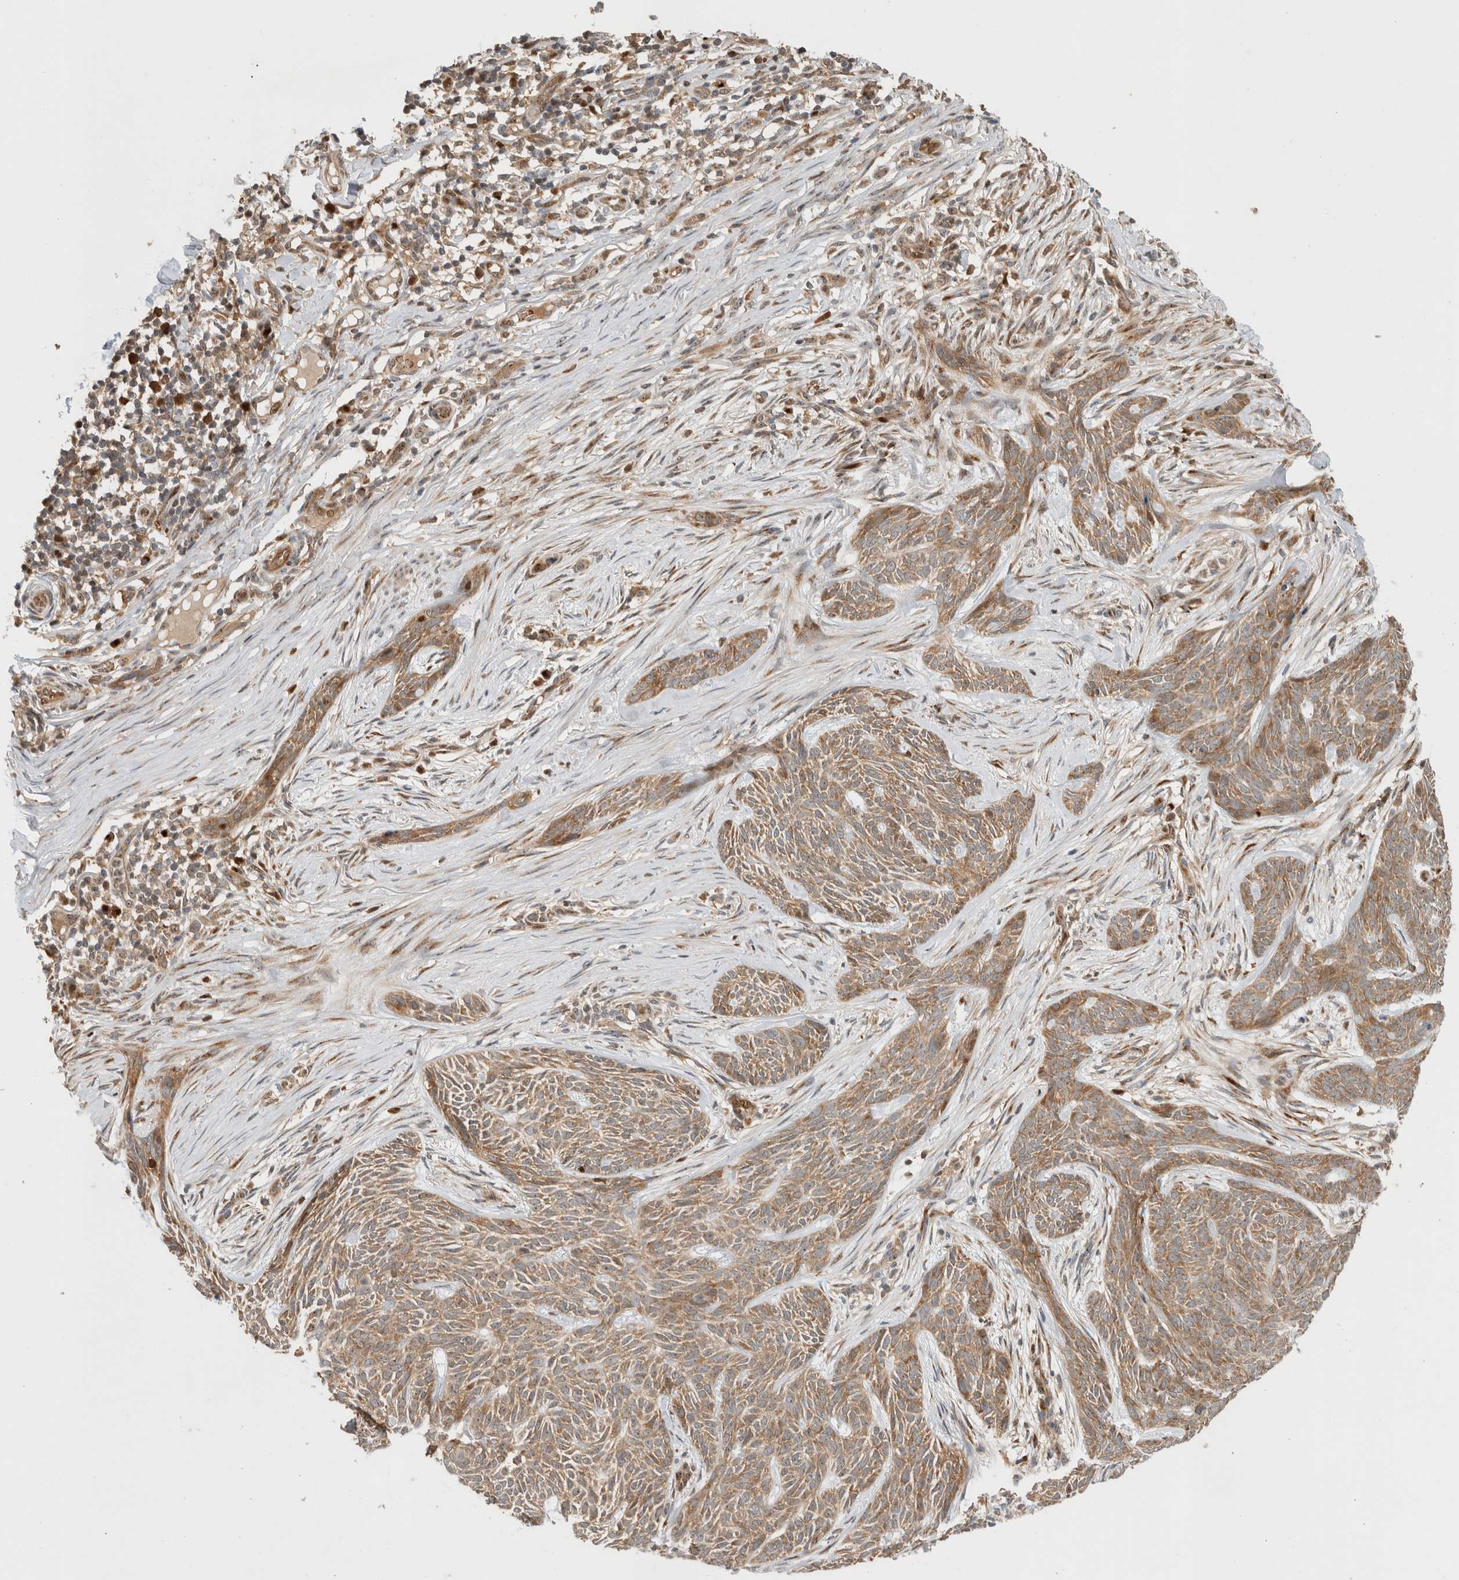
{"staining": {"intensity": "moderate", "quantity": ">75%", "location": "cytoplasmic/membranous"}, "tissue": "skin cancer", "cell_type": "Tumor cells", "image_type": "cancer", "snomed": [{"axis": "morphology", "description": "Basal cell carcinoma"}, {"axis": "topography", "description": "Skin"}], "caption": "Protein expression analysis of human skin cancer reveals moderate cytoplasmic/membranous staining in approximately >75% of tumor cells.", "gene": "OTUD6B", "patient": {"sex": "female", "age": 59}}